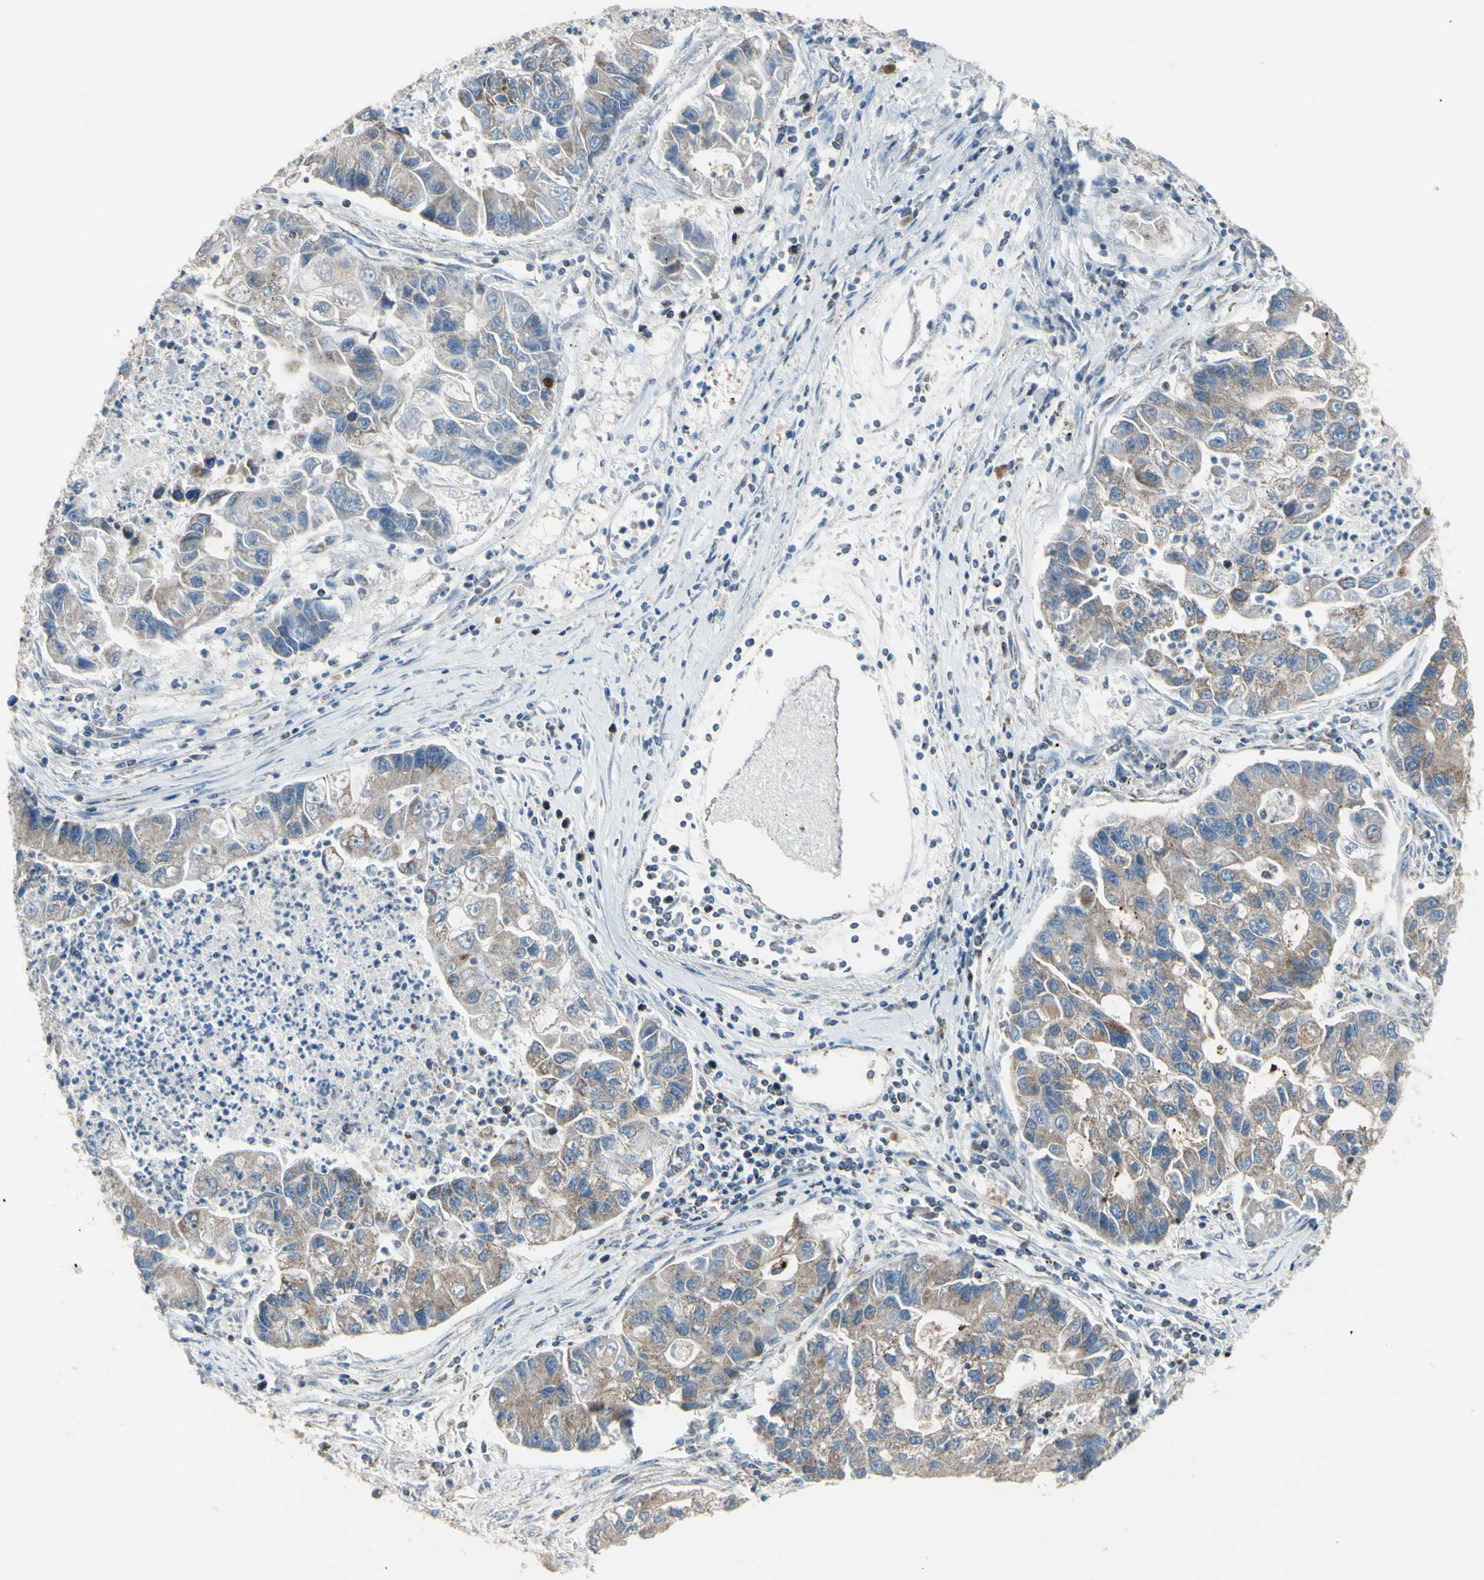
{"staining": {"intensity": "weak", "quantity": "25%-75%", "location": "cytoplasmic/membranous"}, "tissue": "lung cancer", "cell_type": "Tumor cells", "image_type": "cancer", "snomed": [{"axis": "morphology", "description": "Adenocarcinoma, NOS"}, {"axis": "topography", "description": "Lung"}], "caption": "Human adenocarcinoma (lung) stained for a protein (brown) demonstrates weak cytoplasmic/membranous positive positivity in about 25%-75% of tumor cells.", "gene": "FAM171B", "patient": {"sex": "female", "age": 51}}